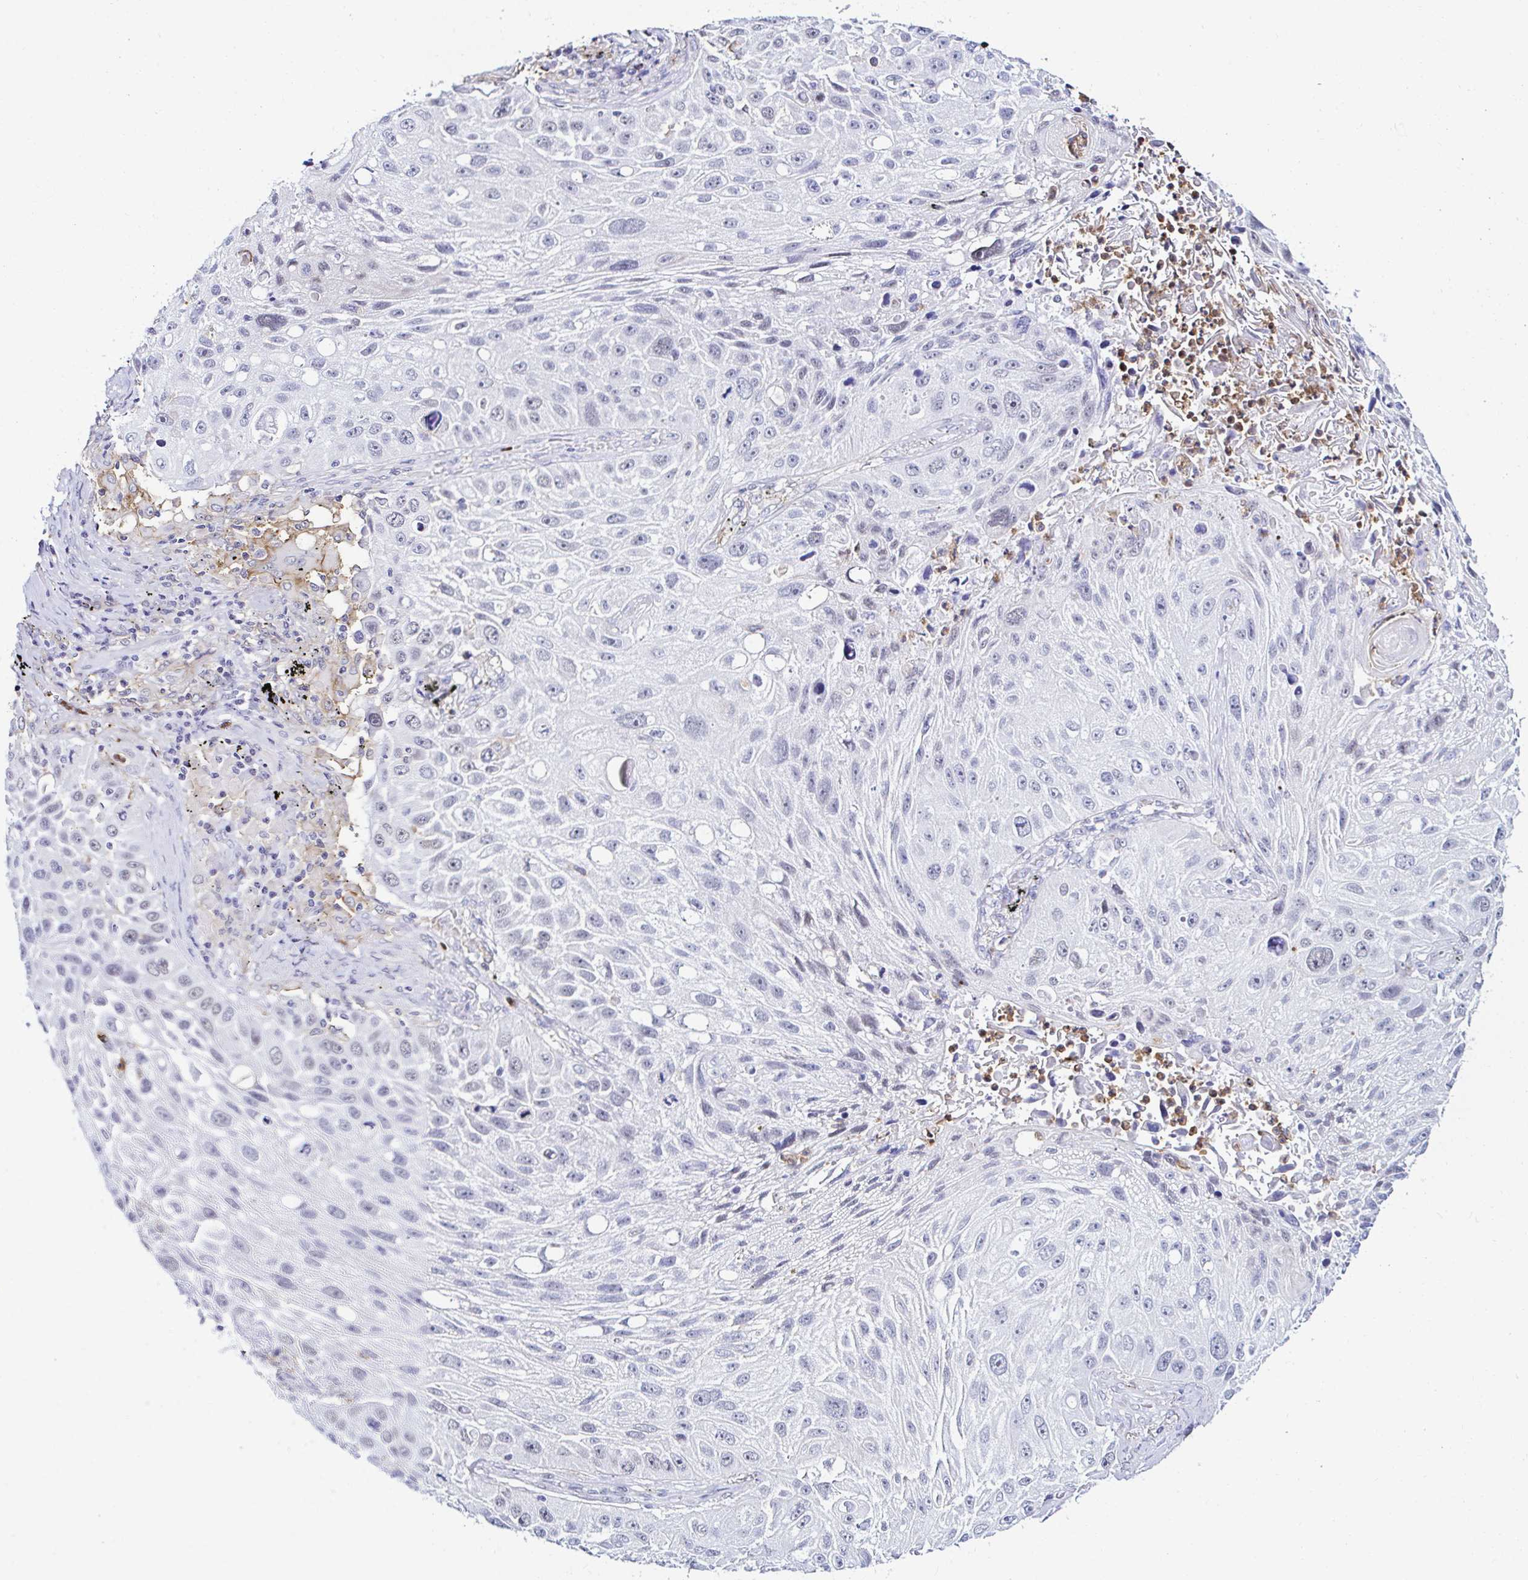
{"staining": {"intensity": "negative", "quantity": "none", "location": "none"}, "tissue": "lung cancer", "cell_type": "Tumor cells", "image_type": "cancer", "snomed": [{"axis": "morphology", "description": "Normal morphology"}, {"axis": "morphology", "description": "Squamous cell carcinoma, NOS"}, {"axis": "topography", "description": "Lymph node"}, {"axis": "topography", "description": "Lung"}], "caption": "A photomicrograph of human squamous cell carcinoma (lung) is negative for staining in tumor cells.", "gene": "CYBB", "patient": {"sex": "male", "age": 67}}